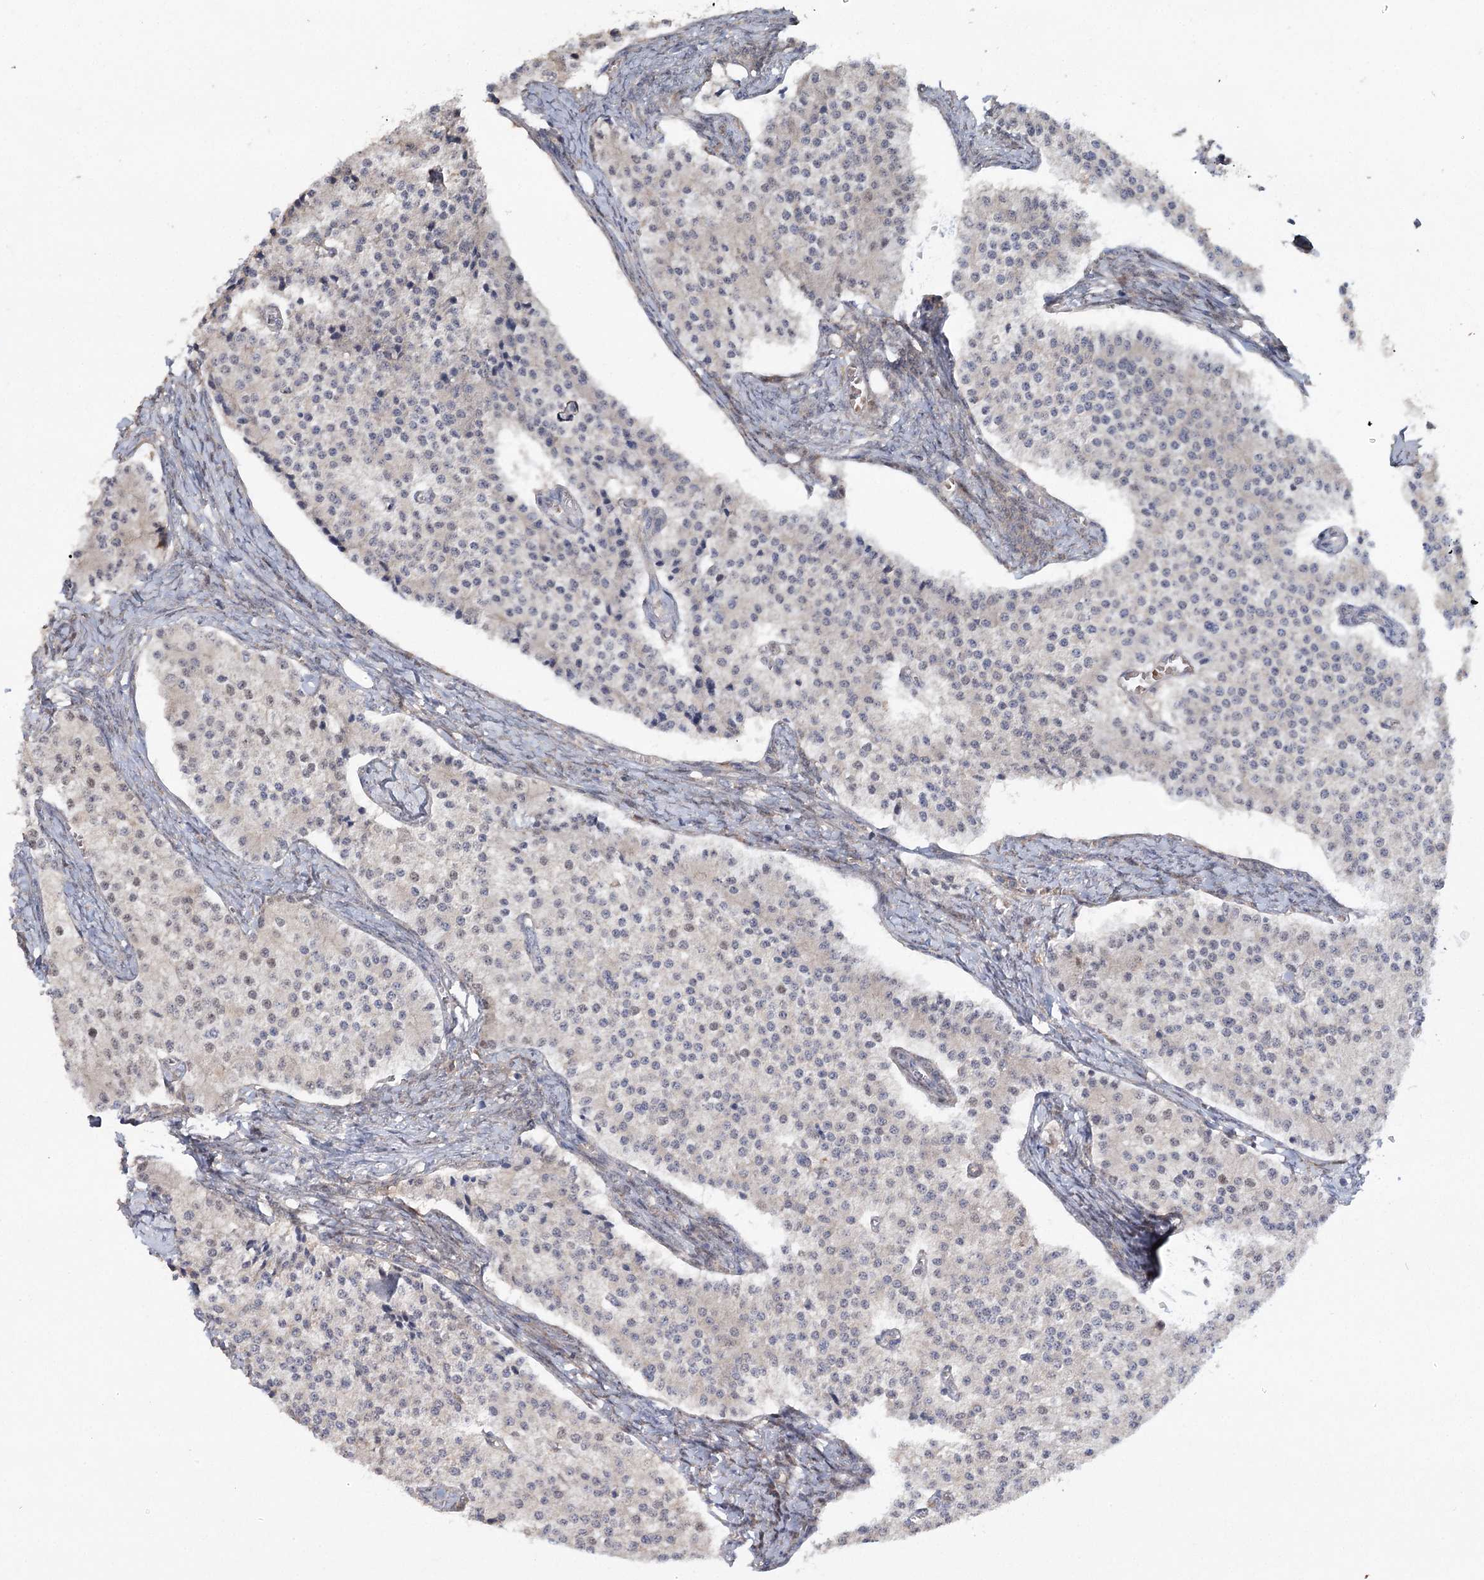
{"staining": {"intensity": "moderate", "quantity": "<25%", "location": "nuclear"}, "tissue": "carcinoid", "cell_type": "Tumor cells", "image_type": "cancer", "snomed": [{"axis": "morphology", "description": "Carcinoid, malignant, NOS"}, {"axis": "topography", "description": "Colon"}], "caption": "The immunohistochemical stain highlights moderate nuclear expression in tumor cells of carcinoid tissue.", "gene": "MAP3K13", "patient": {"sex": "female", "age": 52}}